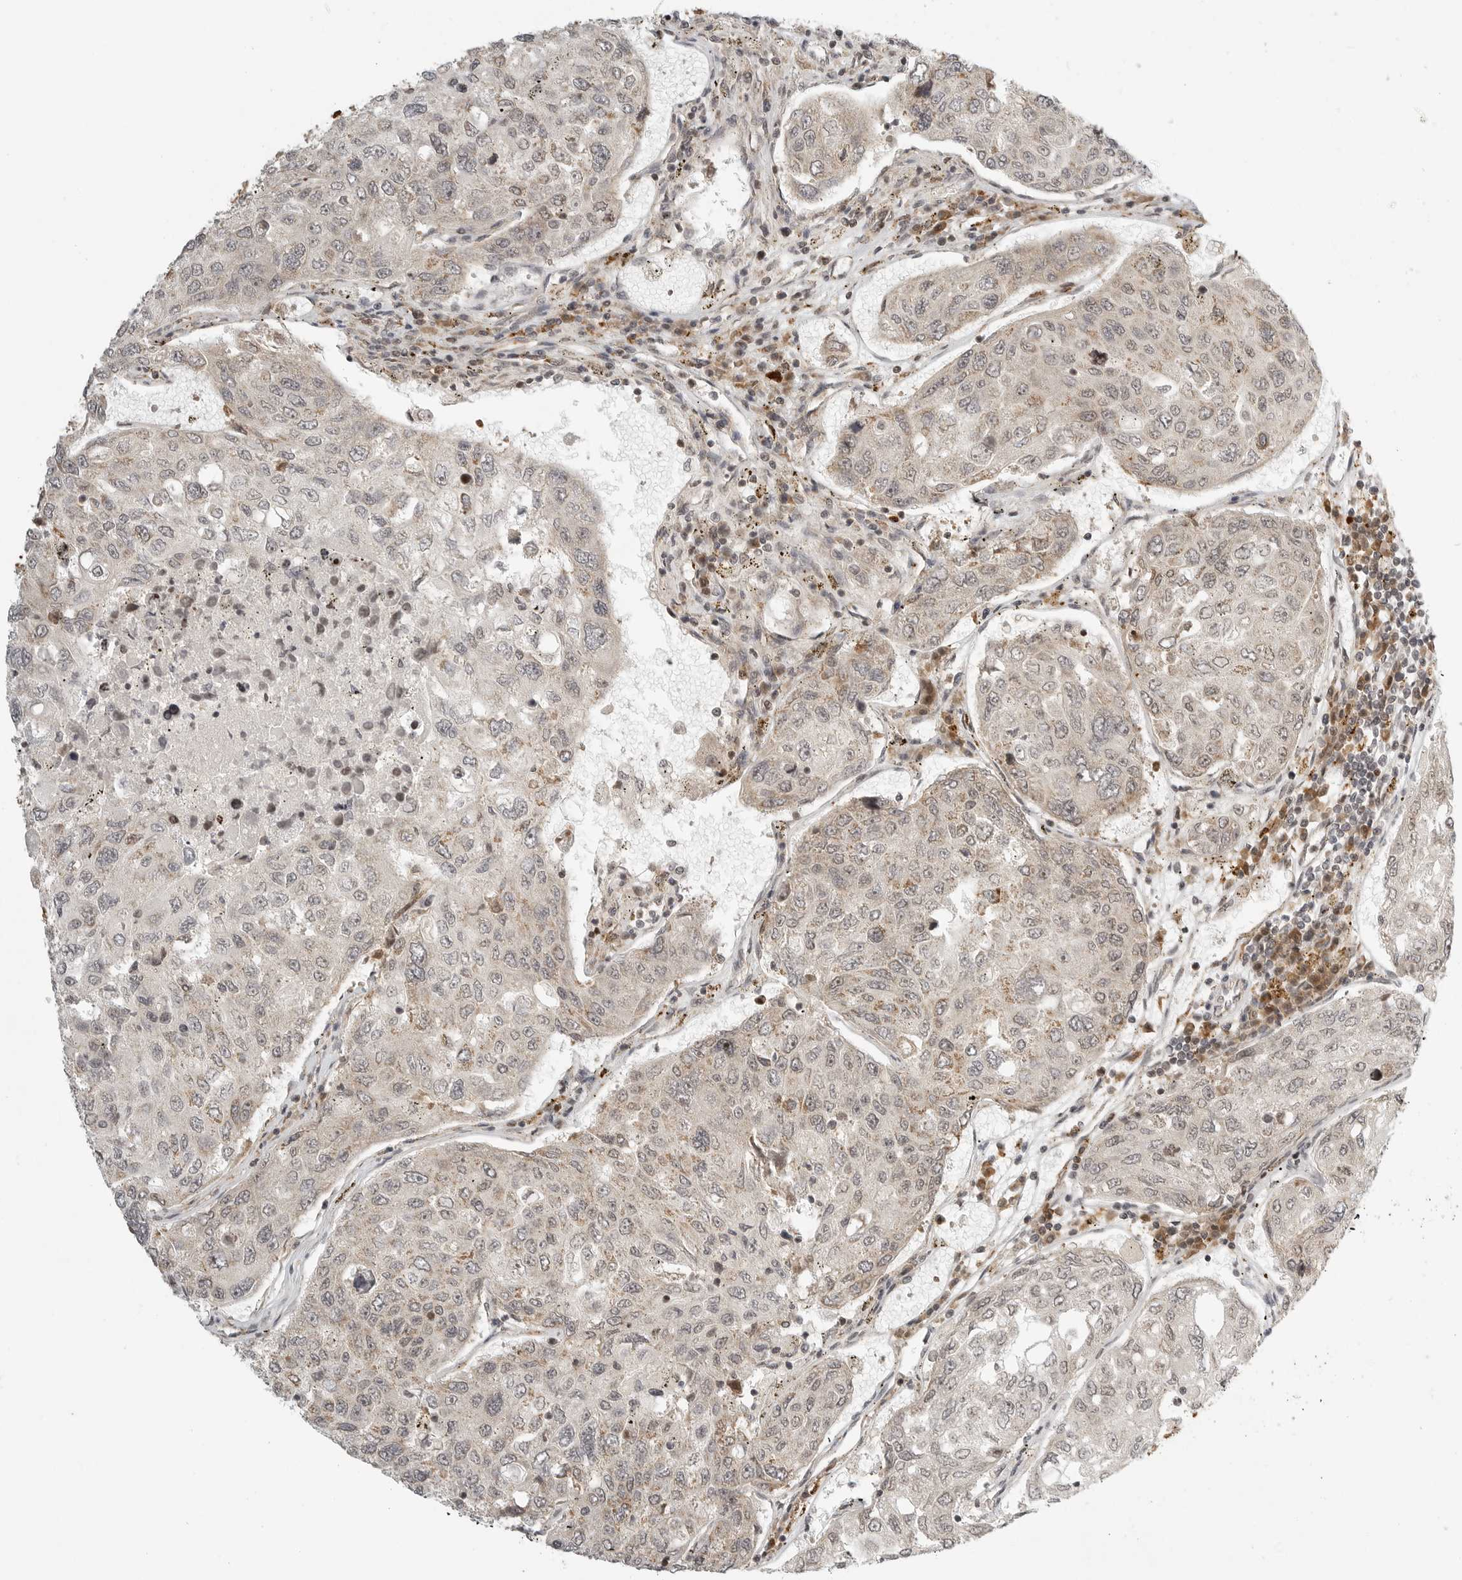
{"staining": {"intensity": "weak", "quantity": "<25%", "location": "cytoplasmic/membranous"}, "tissue": "urothelial cancer", "cell_type": "Tumor cells", "image_type": "cancer", "snomed": [{"axis": "morphology", "description": "Urothelial carcinoma, High grade"}, {"axis": "topography", "description": "Lymph node"}, {"axis": "topography", "description": "Urinary bladder"}], "caption": "Immunohistochemistry photomicrograph of neoplastic tissue: urothelial cancer stained with DAB shows no significant protein expression in tumor cells.", "gene": "IDUA", "patient": {"sex": "male", "age": 51}}